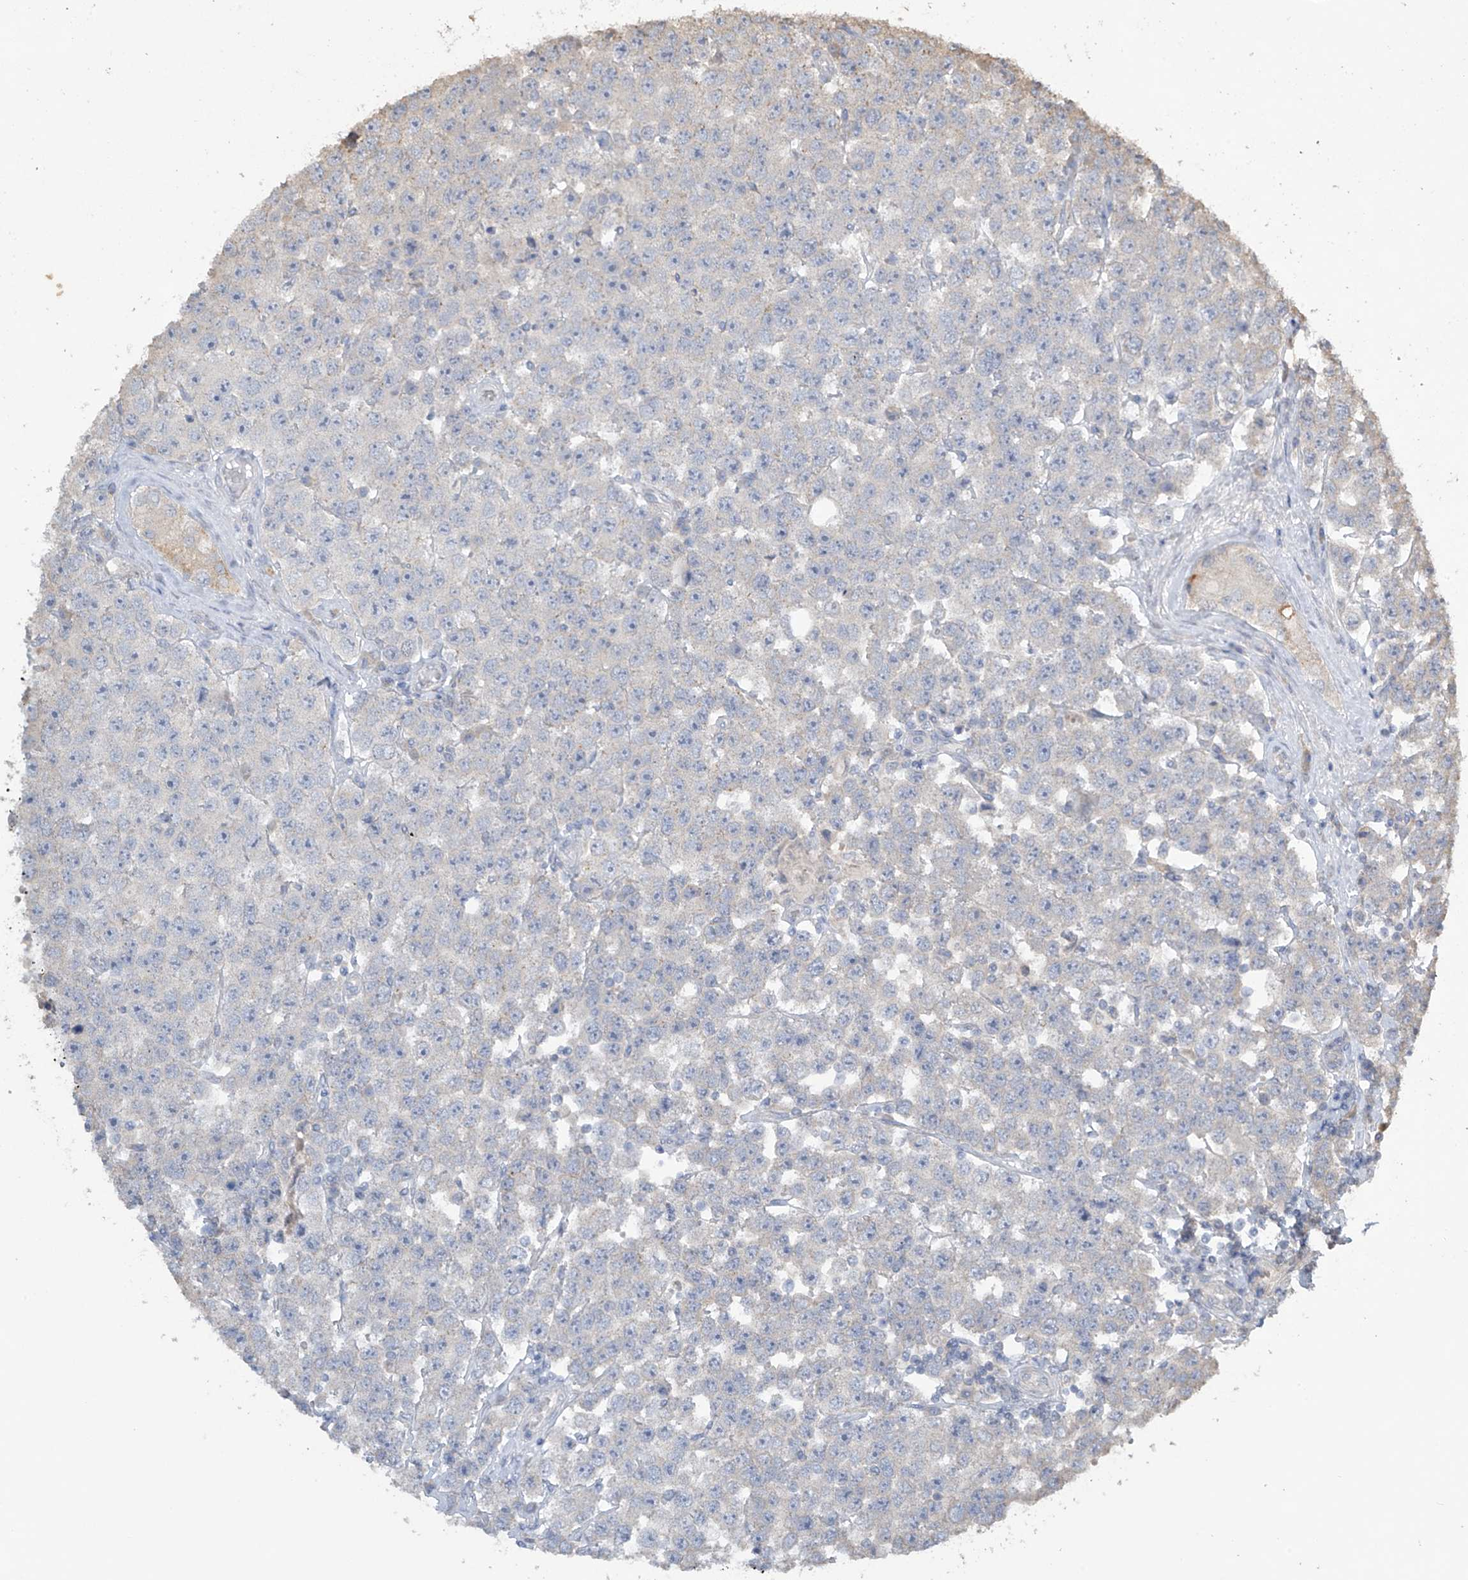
{"staining": {"intensity": "negative", "quantity": "none", "location": "none"}, "tissue": "testis cancer", "cell_type": "Tumor cells", "image_type": "cancer", "snomed": [{"axis": "morphology", "description": "Seminoma, NOS"}, {"axis": "topography", "description": "Testis"}], "caption": "Histopathology image shows no protein staining in tumor cells of seminoma (testis) tissue.", "gene": "SLFN14", "patient": {"sex": "male", "age": 28}}